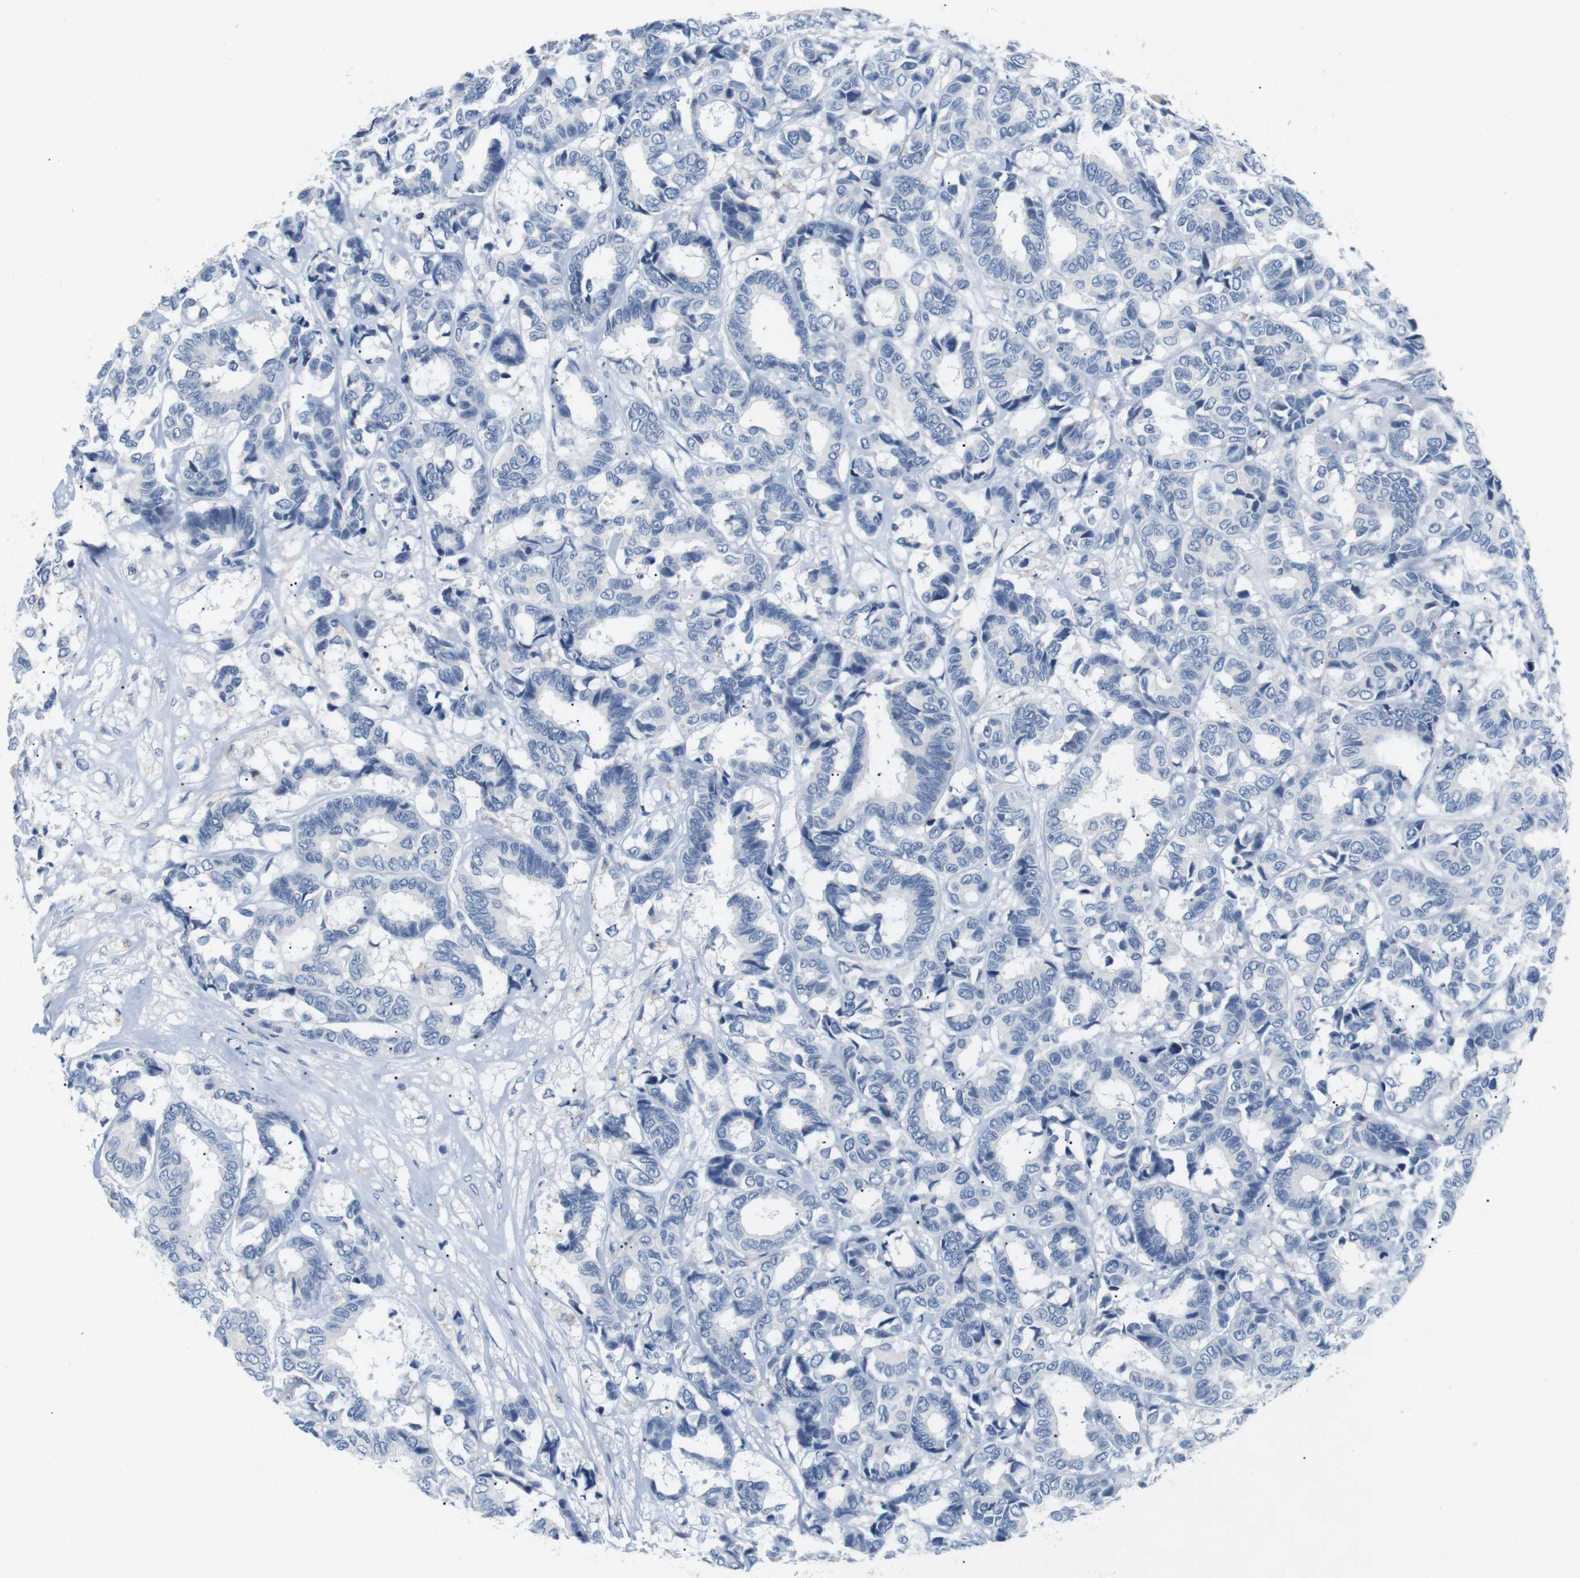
{"staining": {"intensity": "negative", "quantity": "none", "location": "none"}, "tissue": "breast cancer", "cell_type": "Tumor cells", "image_type": "cancer", "snomed": [{"axis": "morphology", "description": "Duct carcinoma"}, {"axis": "topography", "description": "Breast"}], "caption": "Immunohistochemistry histopathology image of neoplastic tissue: human breast cancer (infiltrating ductal carcinoma) stained with DAB (3,3'-diaminobenzidine) demonstrates no significant protein expression in tumor cells. (IHC, brightfield microscopy, high magnification).", "gene": "FCGRT", "patient": {"sex": "female", "age": 87}}